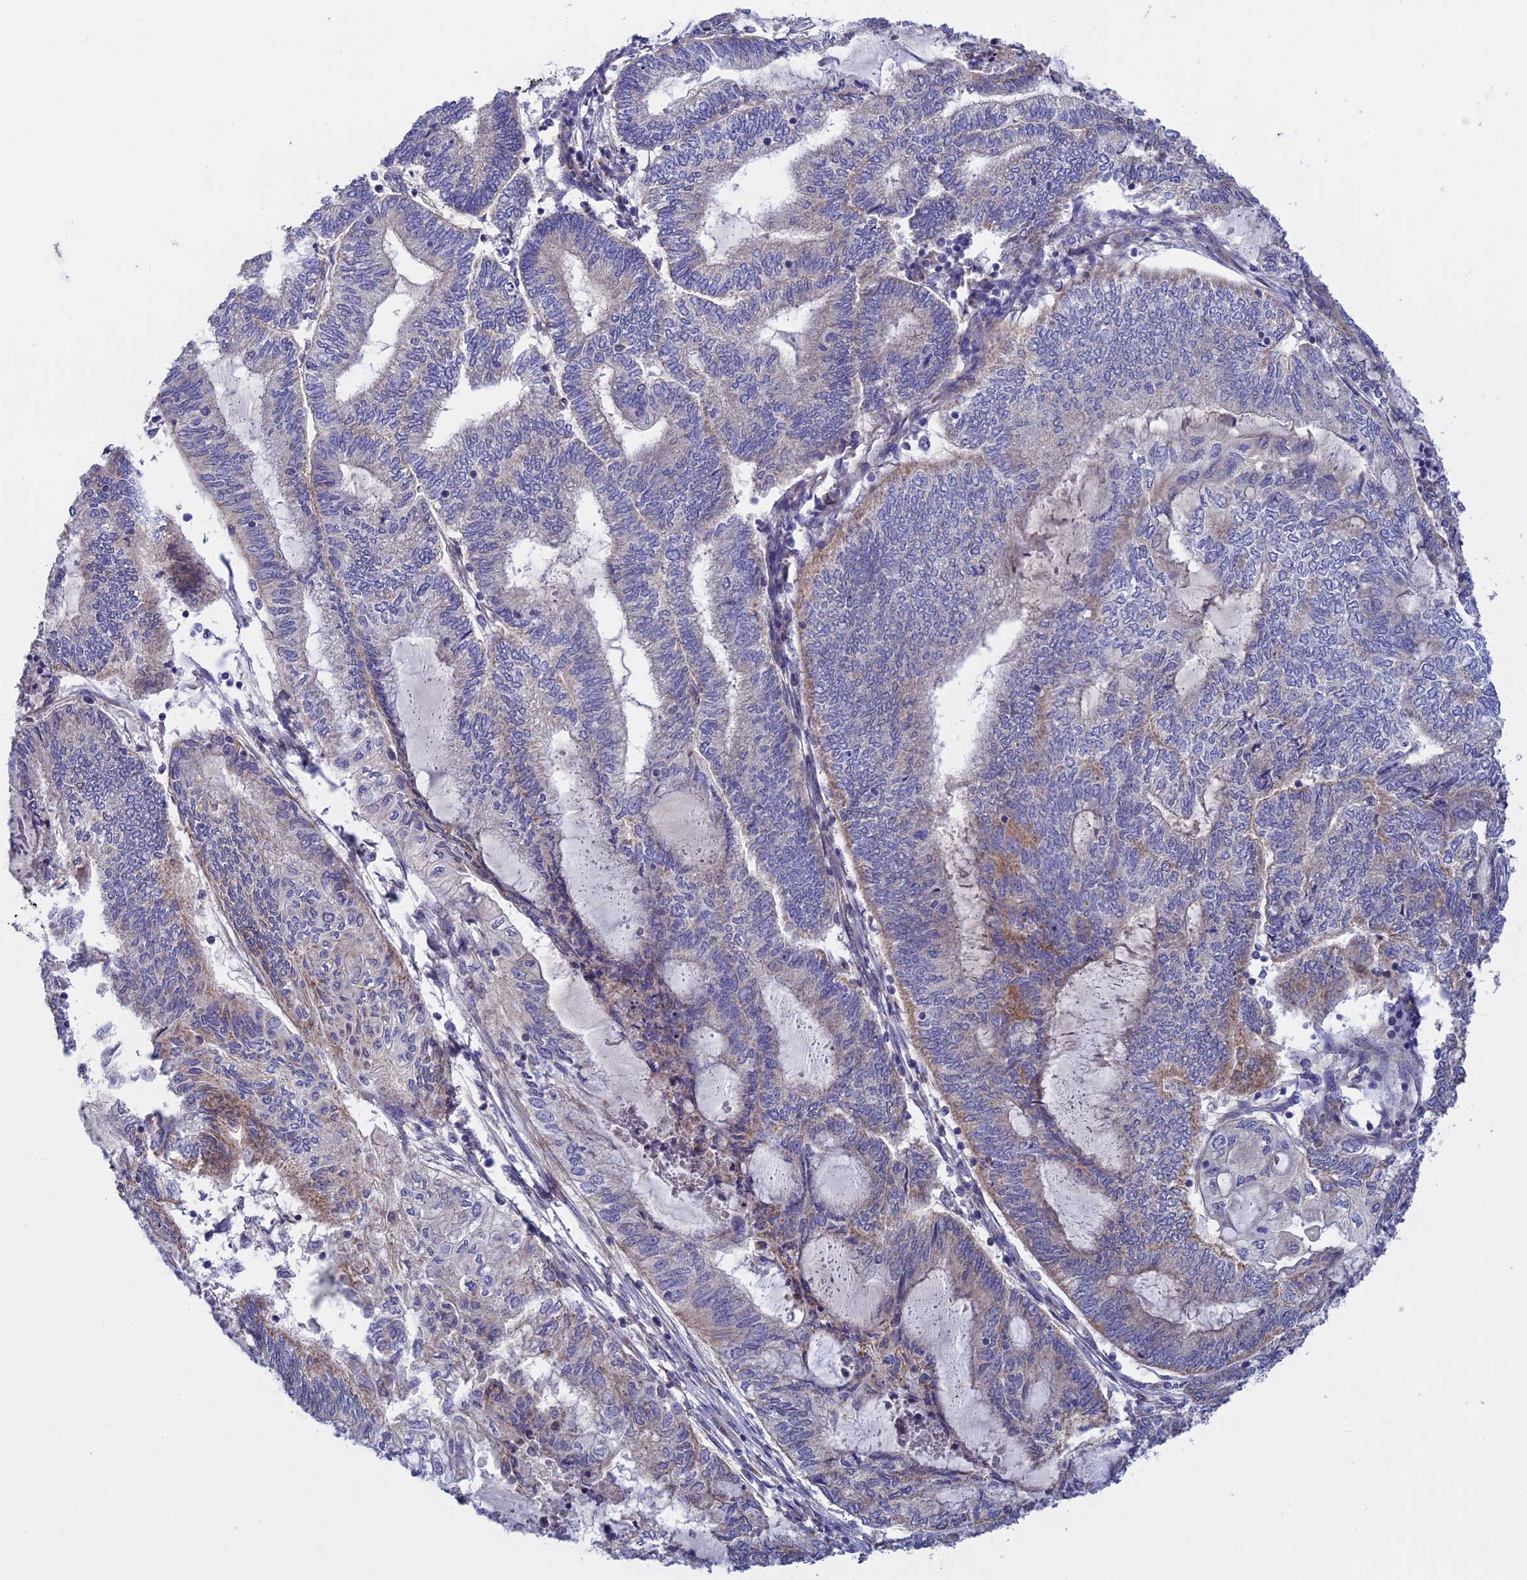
{"staining": {"intensity": "weak", "quantity": "<25%", "location": "cytoplasmic/membranous"}, "tissue": "endometrial cancer", "cell_type": "Tumor cells", "image_type": "cancer", "snomed": [{"axis": "morphology", "description": "Adenocarcinoma, NOS"}, {"axis": "topography", "description": "Uterus"}, {"axis": "topography", "description": "Endometrium"}], "caption": "IHC photomicrograph of adenocarcinoma (endometrial) stained for a protein (brown), which displays no positivity in tumor cells. The staining is performed using DAB (3,3'-diaminobenzidine) brown chromogen with nuclei counter-stained in using hematoxylin.", "gene": "ETFDH", "patient": {"sex": "female", "age": 70}}